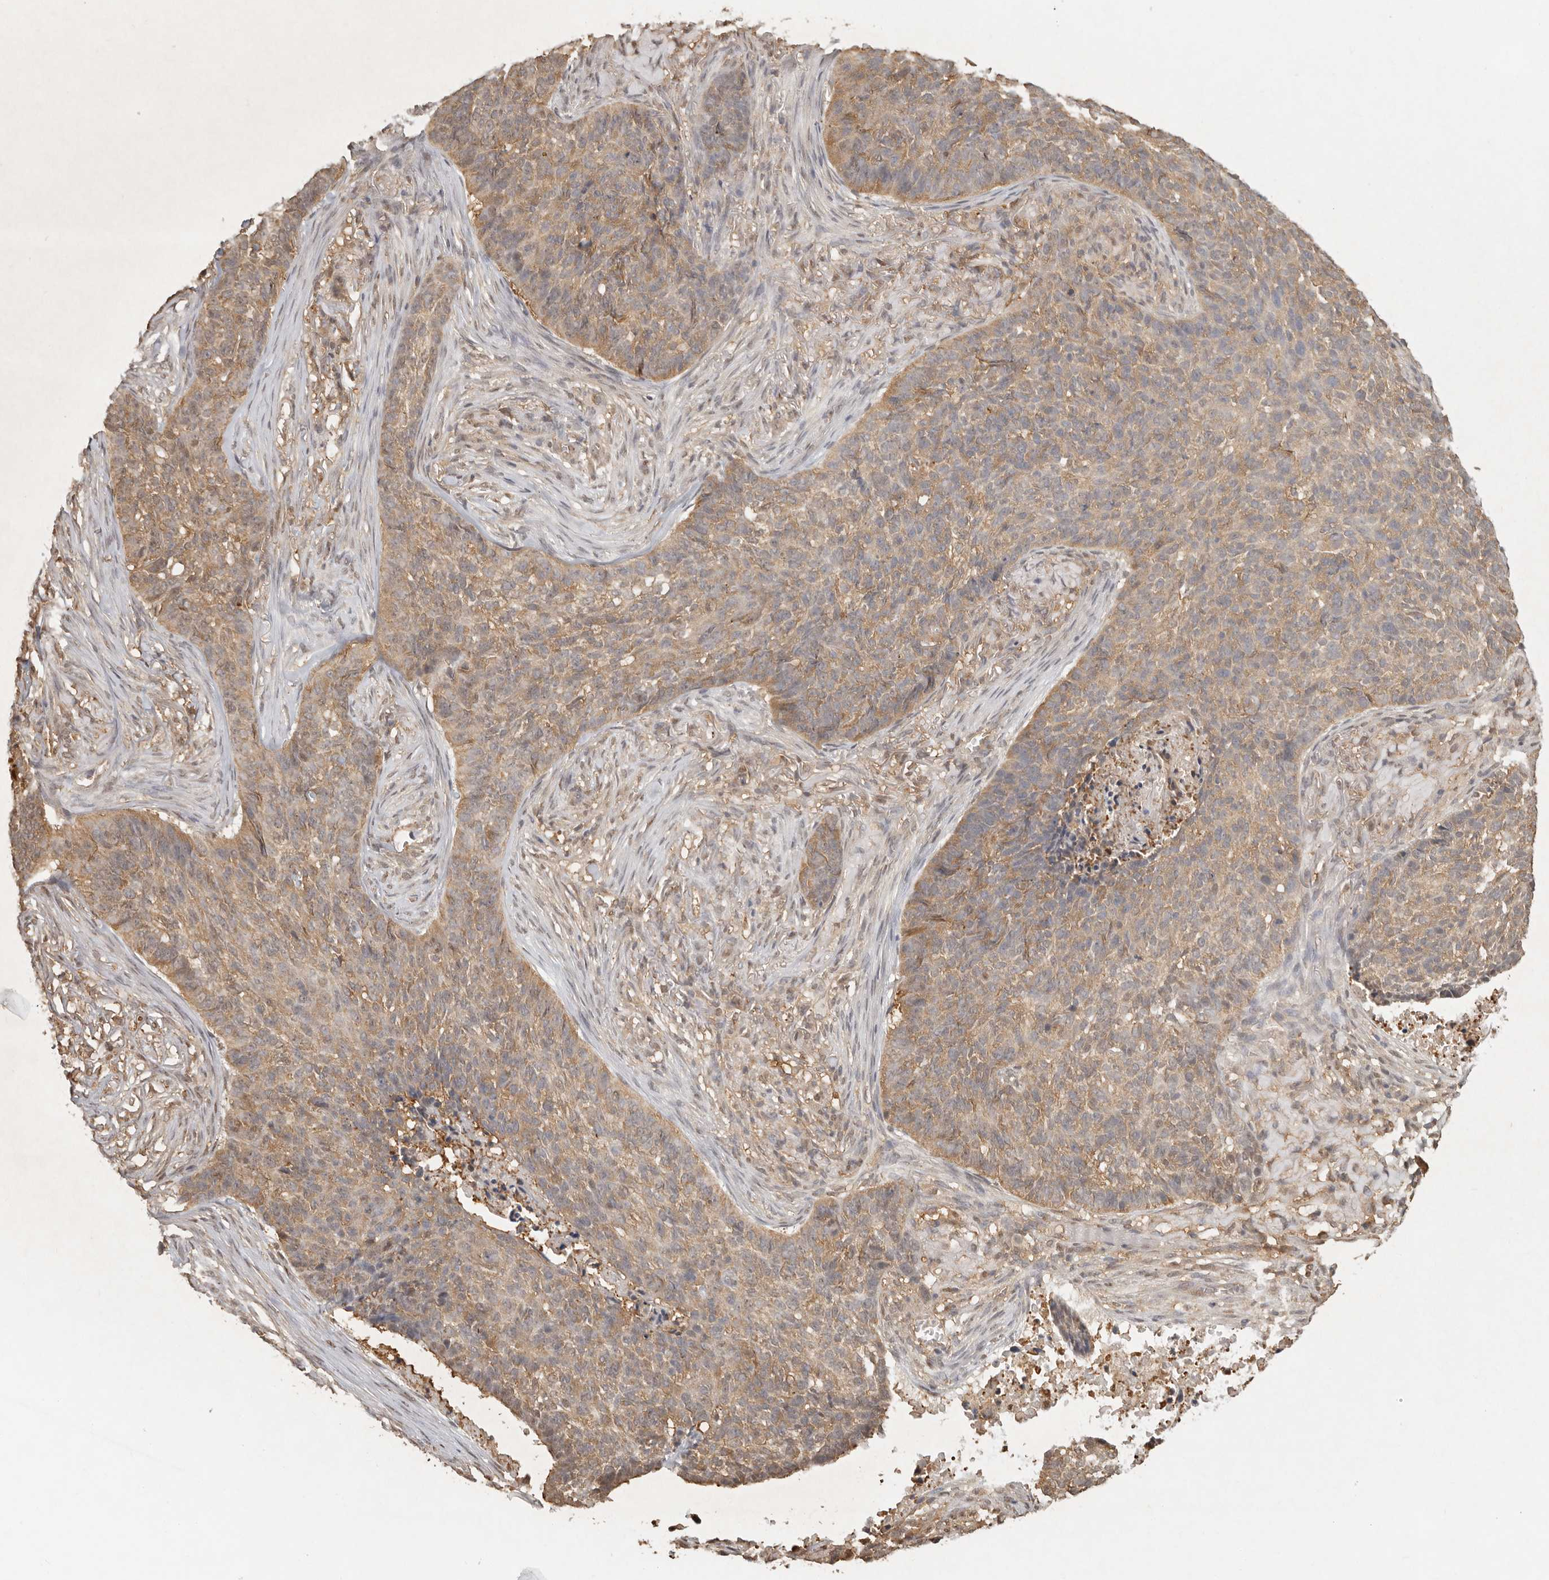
{"staining": {"intensity": "moderate", "quantity": ">75%", "location": "cytoplasmic/membranous"}, "tissue": "skin cancer", "cell_type": "Tumor cells", "image_type": "cancer", "snomed": [{"axis": "morphology", "description": "Basal cell carcinoma"}, {"axis": "topography", "description": "Skin"}], "caption": "Approximately >75% of tumor cells in human basal cell carcinoma (skin) exhibit moderate cytoplasmic/membranous protein expression as visualized by brown immunohistochemical staining.", "gene": "PSMA5", "patient": {"sex": "male", "age": 85}}